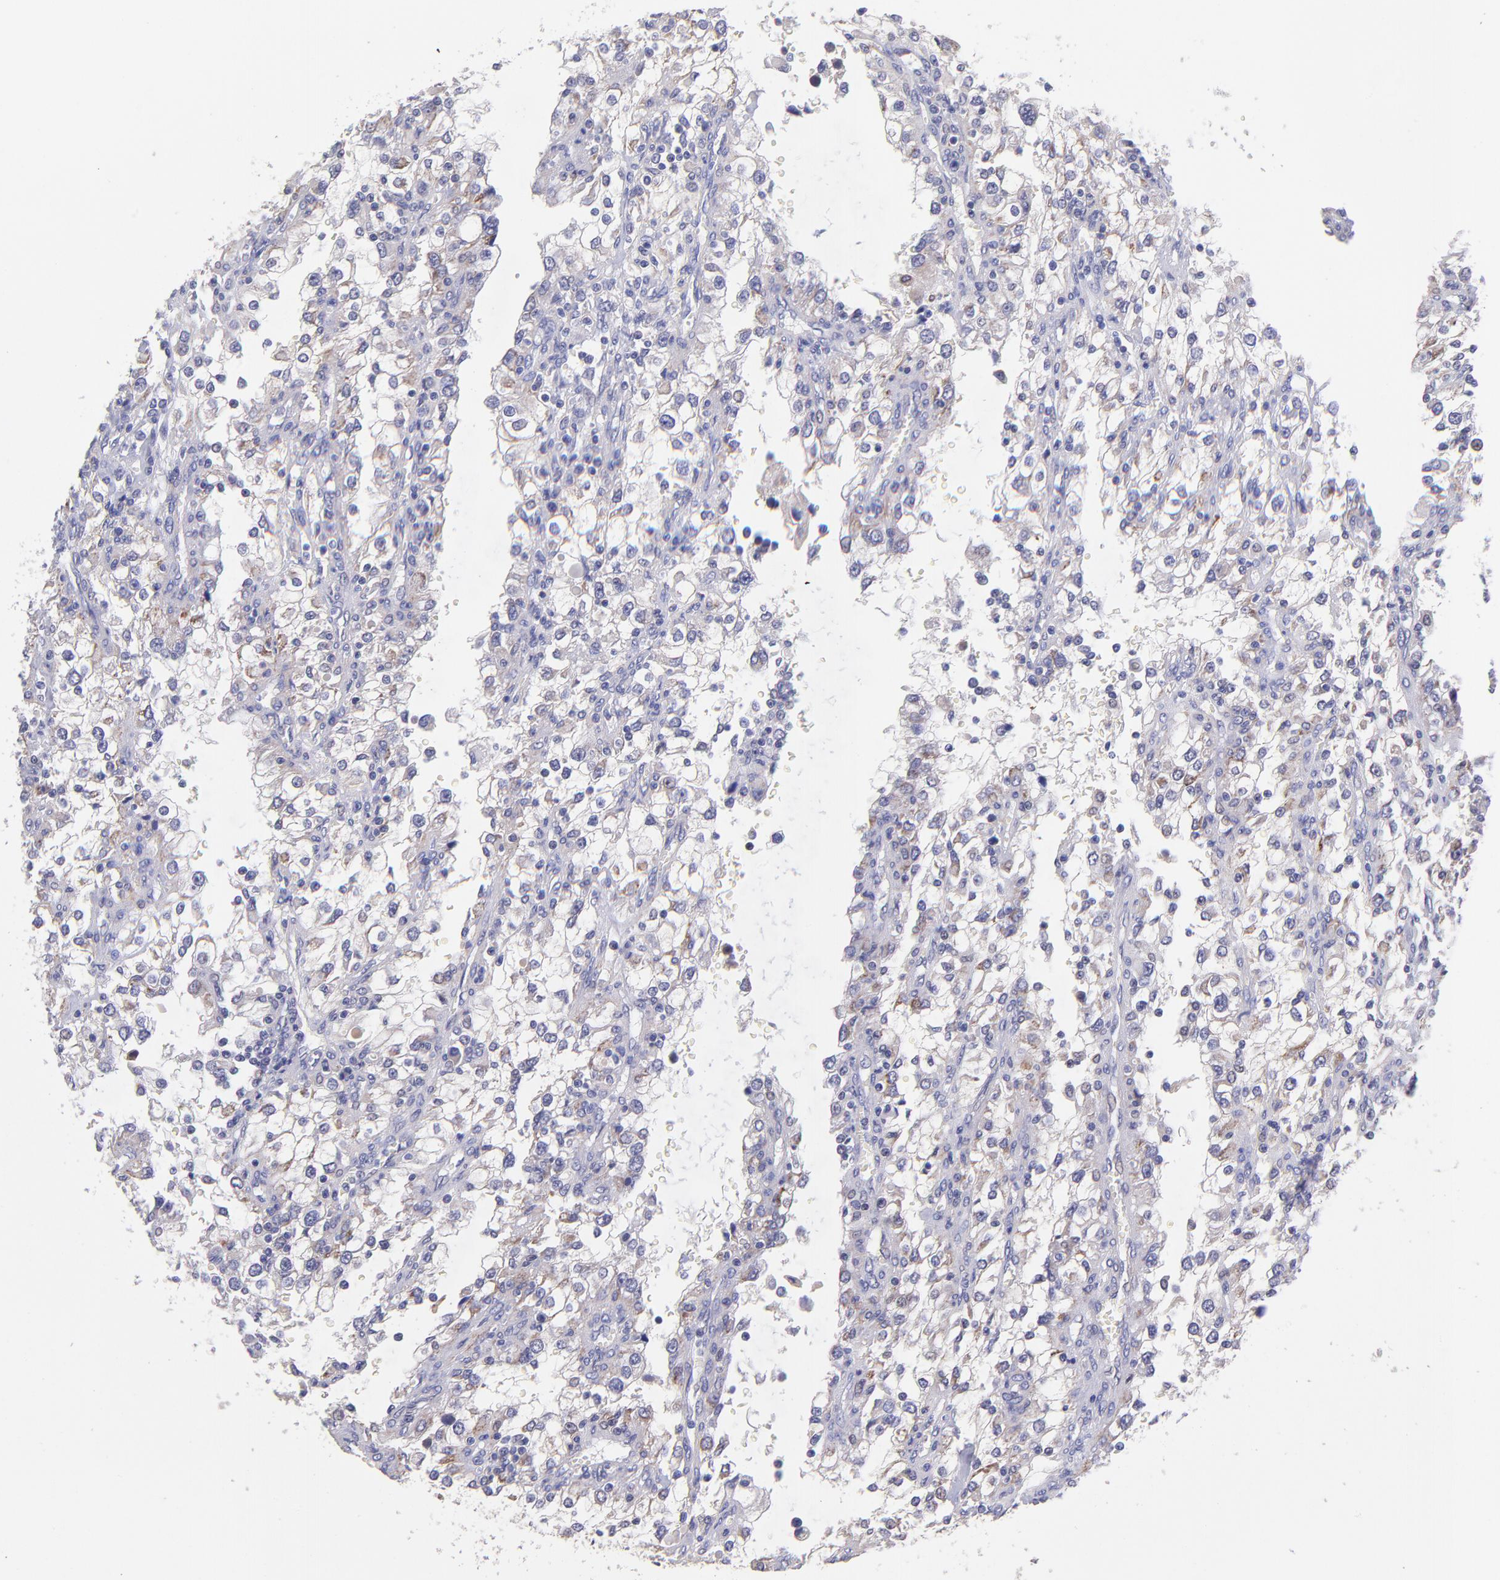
{"staining": {"intensity": "moderate", "quantity": ">75%", "location": "cytoplasmic/membranous"}, "tissue": "renal cancer", "cell_type": "Tumor cells", "image_type": "cancer", "snomed": [{"axis": "morphology", "description": "Adenocarcinoma, NOS"}, {"axis": "topography", "description": "Kidney"}], "caption": "Protein analysis of adenocarcinoma (renal) tissue displays moderate cytoplasmic/membranous staining in approximately >75% of tumor cells.", "gene": "NSF", "patient": {"sex": "female", "age": 52}}